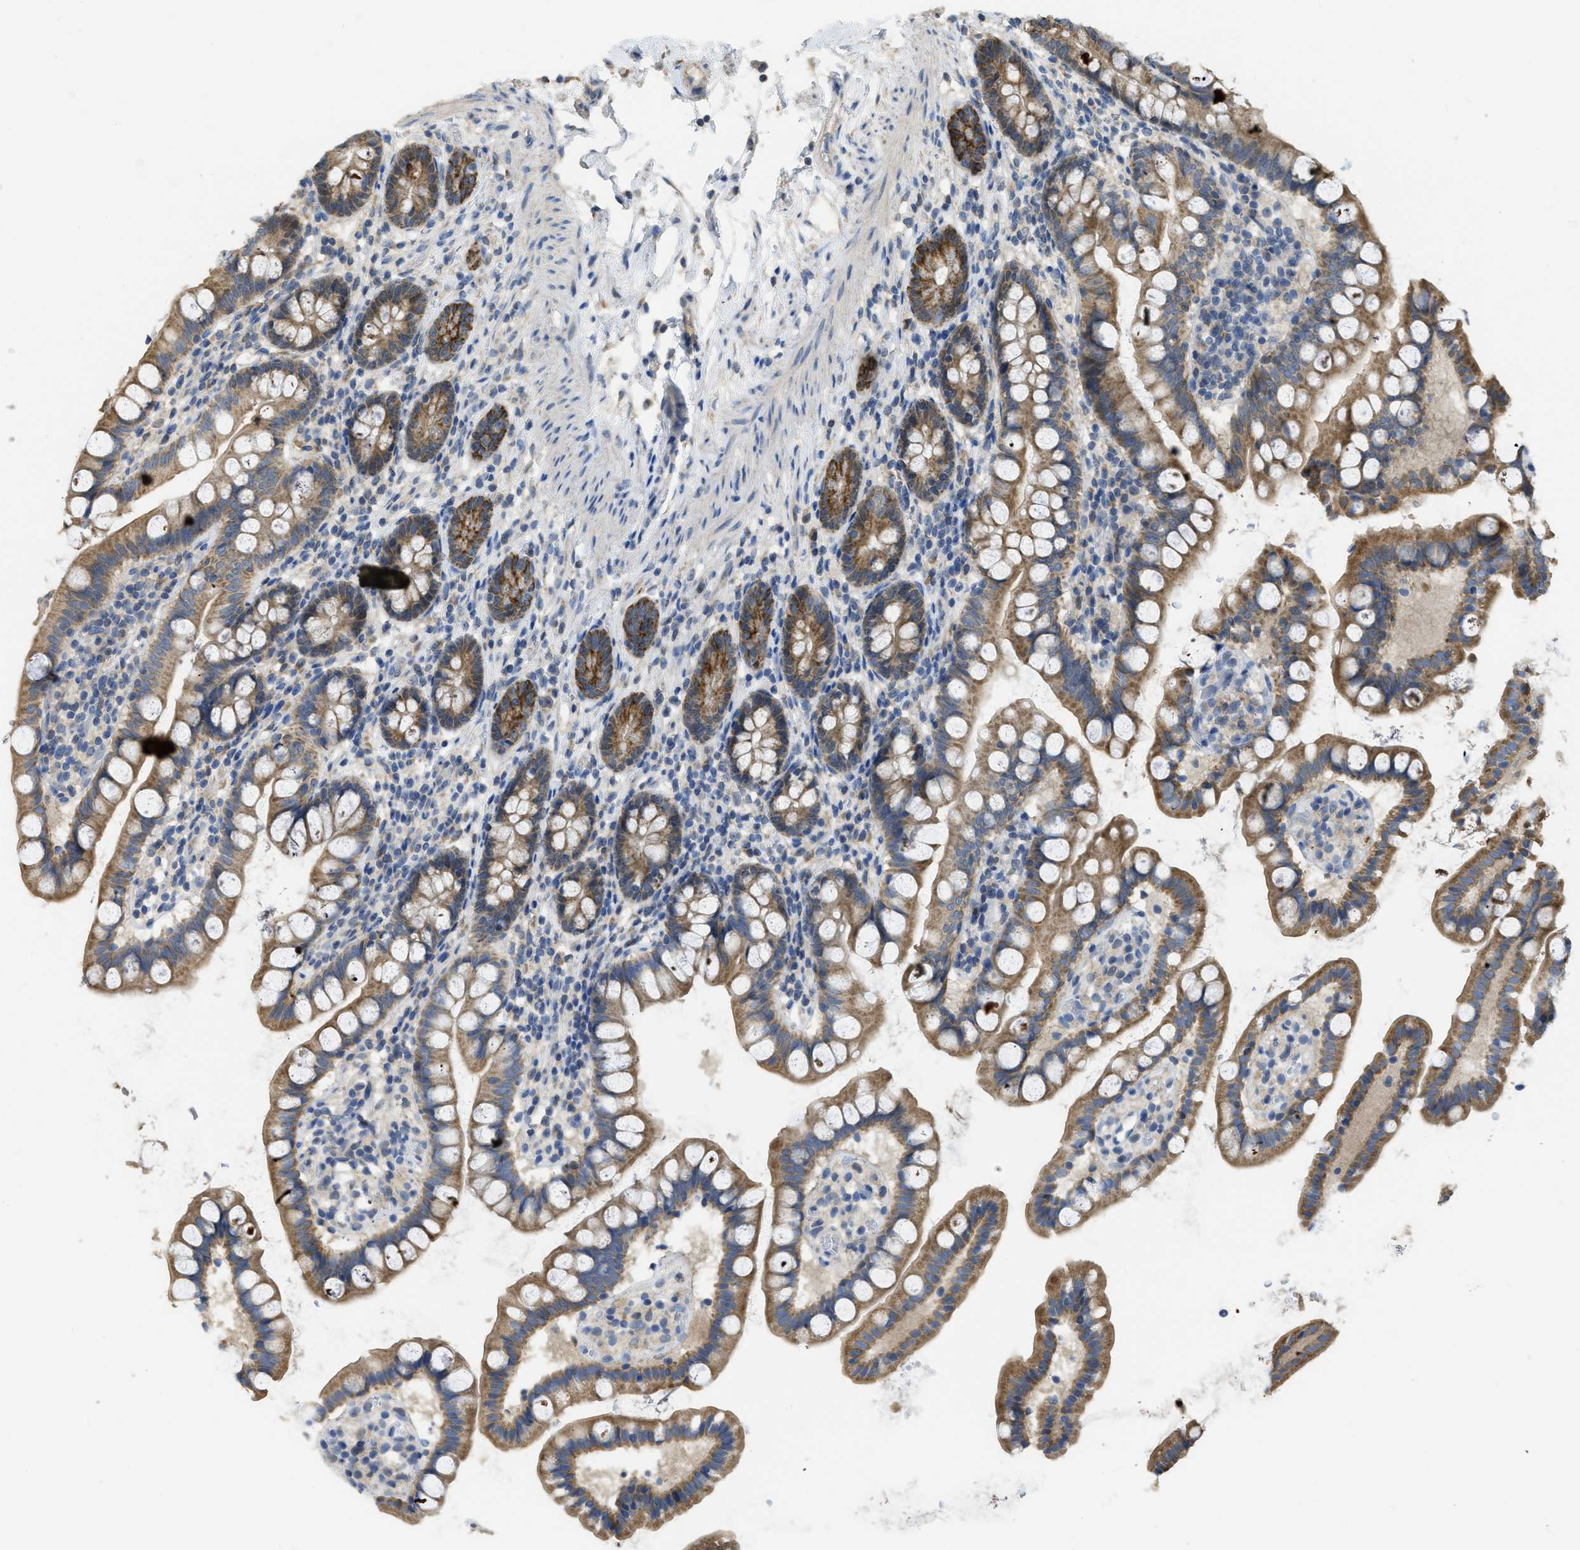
{"staining": {"intensity": "moderate", "quantity": ">75%", "location": "cytoplasmic/membranous"}, "tissue": "small intestine", "cell_type": "Glandular cells", "image_type": "normal", "snomed": [{"axis": "morphology", "description": "Normal tissue, NOS"}, {"axis": "topography", "description": "Small intestine"}], "caption": "This is an image of immunohistochemistry staining of benign small intestine, which shows moderate positivity in the cytoplasmic/membranous of glandular cells.", "gene": "SFXN2", "patient": {"sex": "female", "age": 84}}